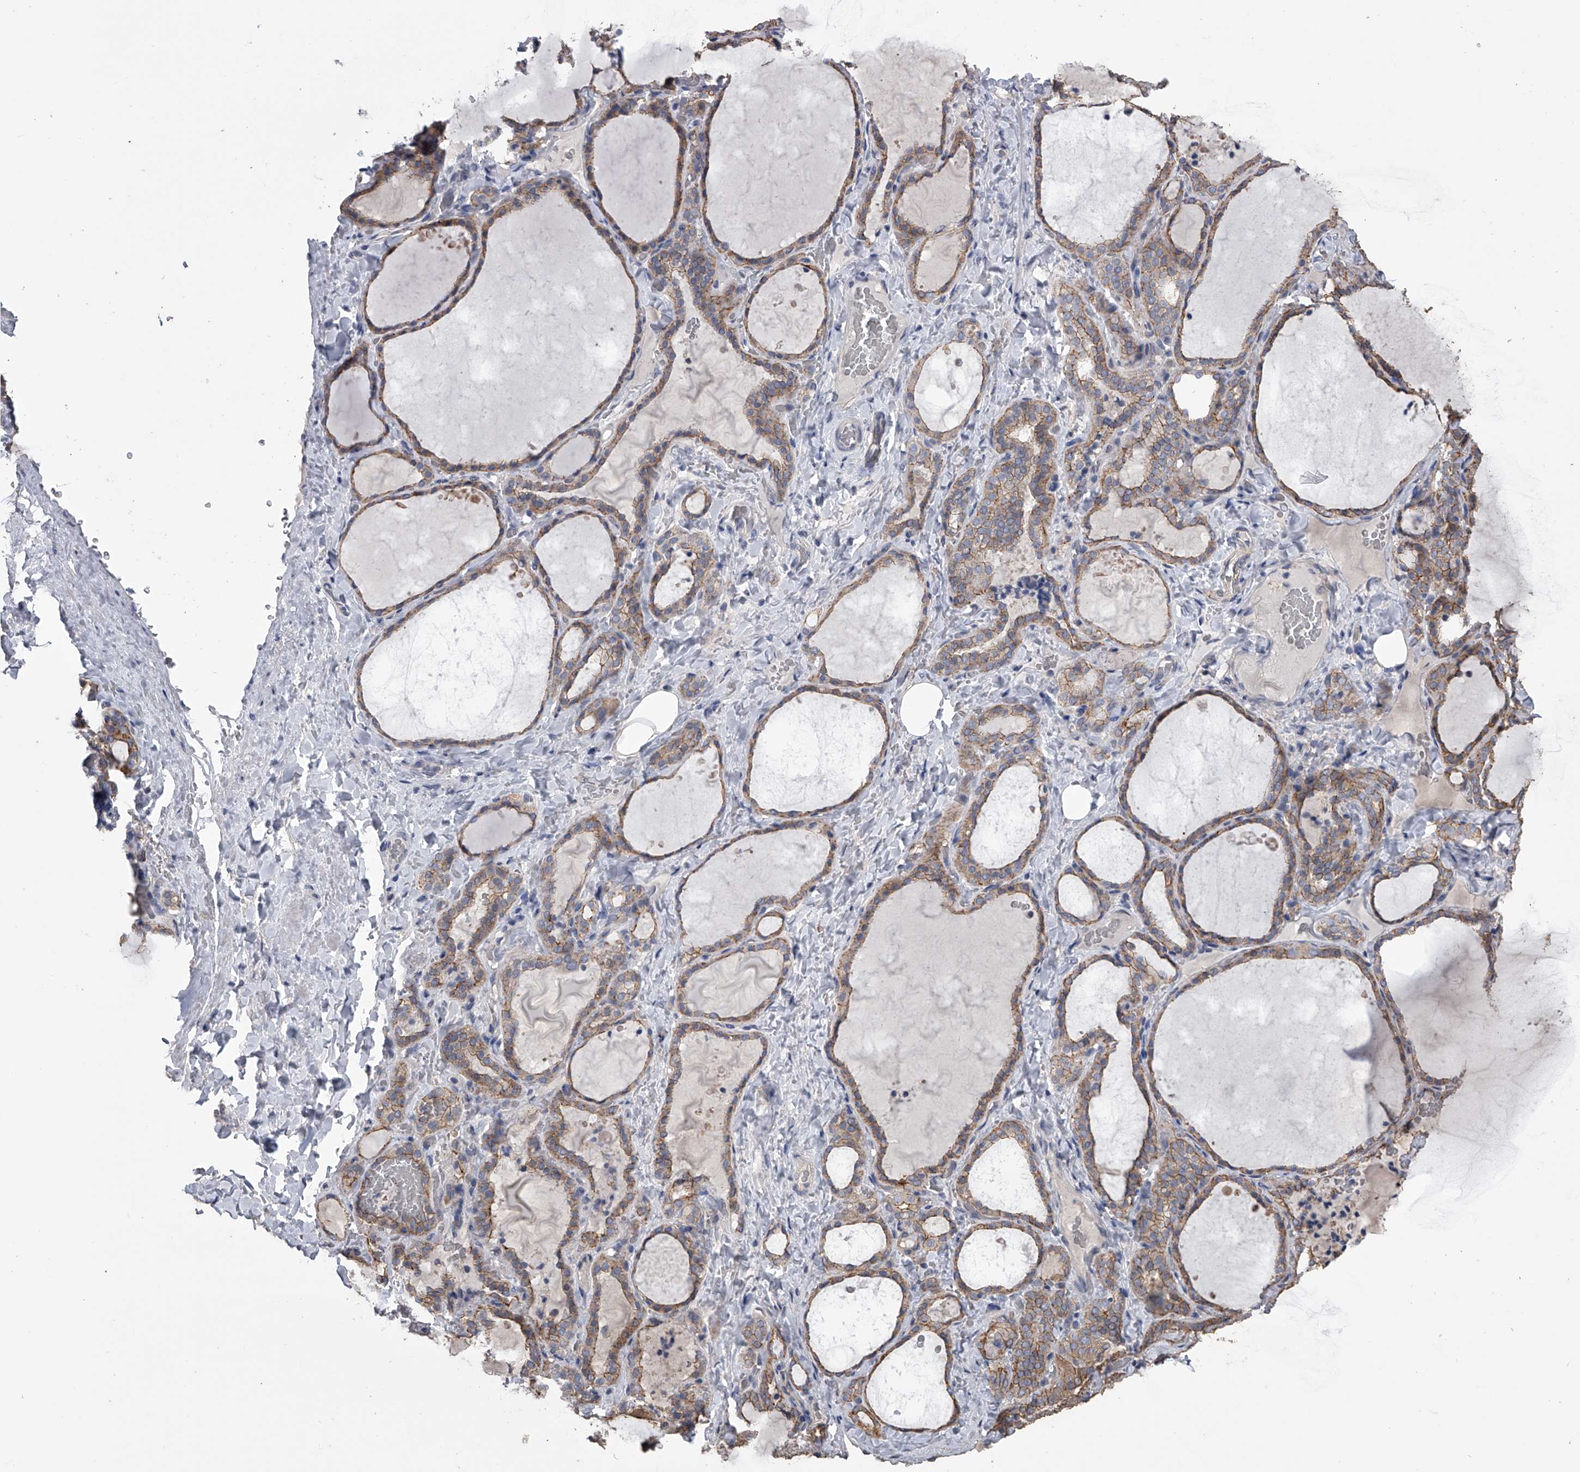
{"staining": {"intensity": "moderate", "quantity": ">75%", "location": "cytoplasmic/membranous"}, "tissue": "thyroid gland", "cell_type": "Glandular cells", "image_type": "normal", "snomed": [{"axis": "morphology", "description": "Normal tissue, NOS"}, {"axis": "topography", "description": "Thyroid gland"}], "caption": "Thyroid gland stained with immunohistochemistry displays moderate cytoplasmic/membranous positivity in about >75% of glandular cells. The staining was performed using DAB to visualize the protein expression in brown, while the nuclei were stained in blue with hematoxylin (Magnification: 20x).", "gene": "ZNF343", "patient": {"sex": "female", "age": 22}}